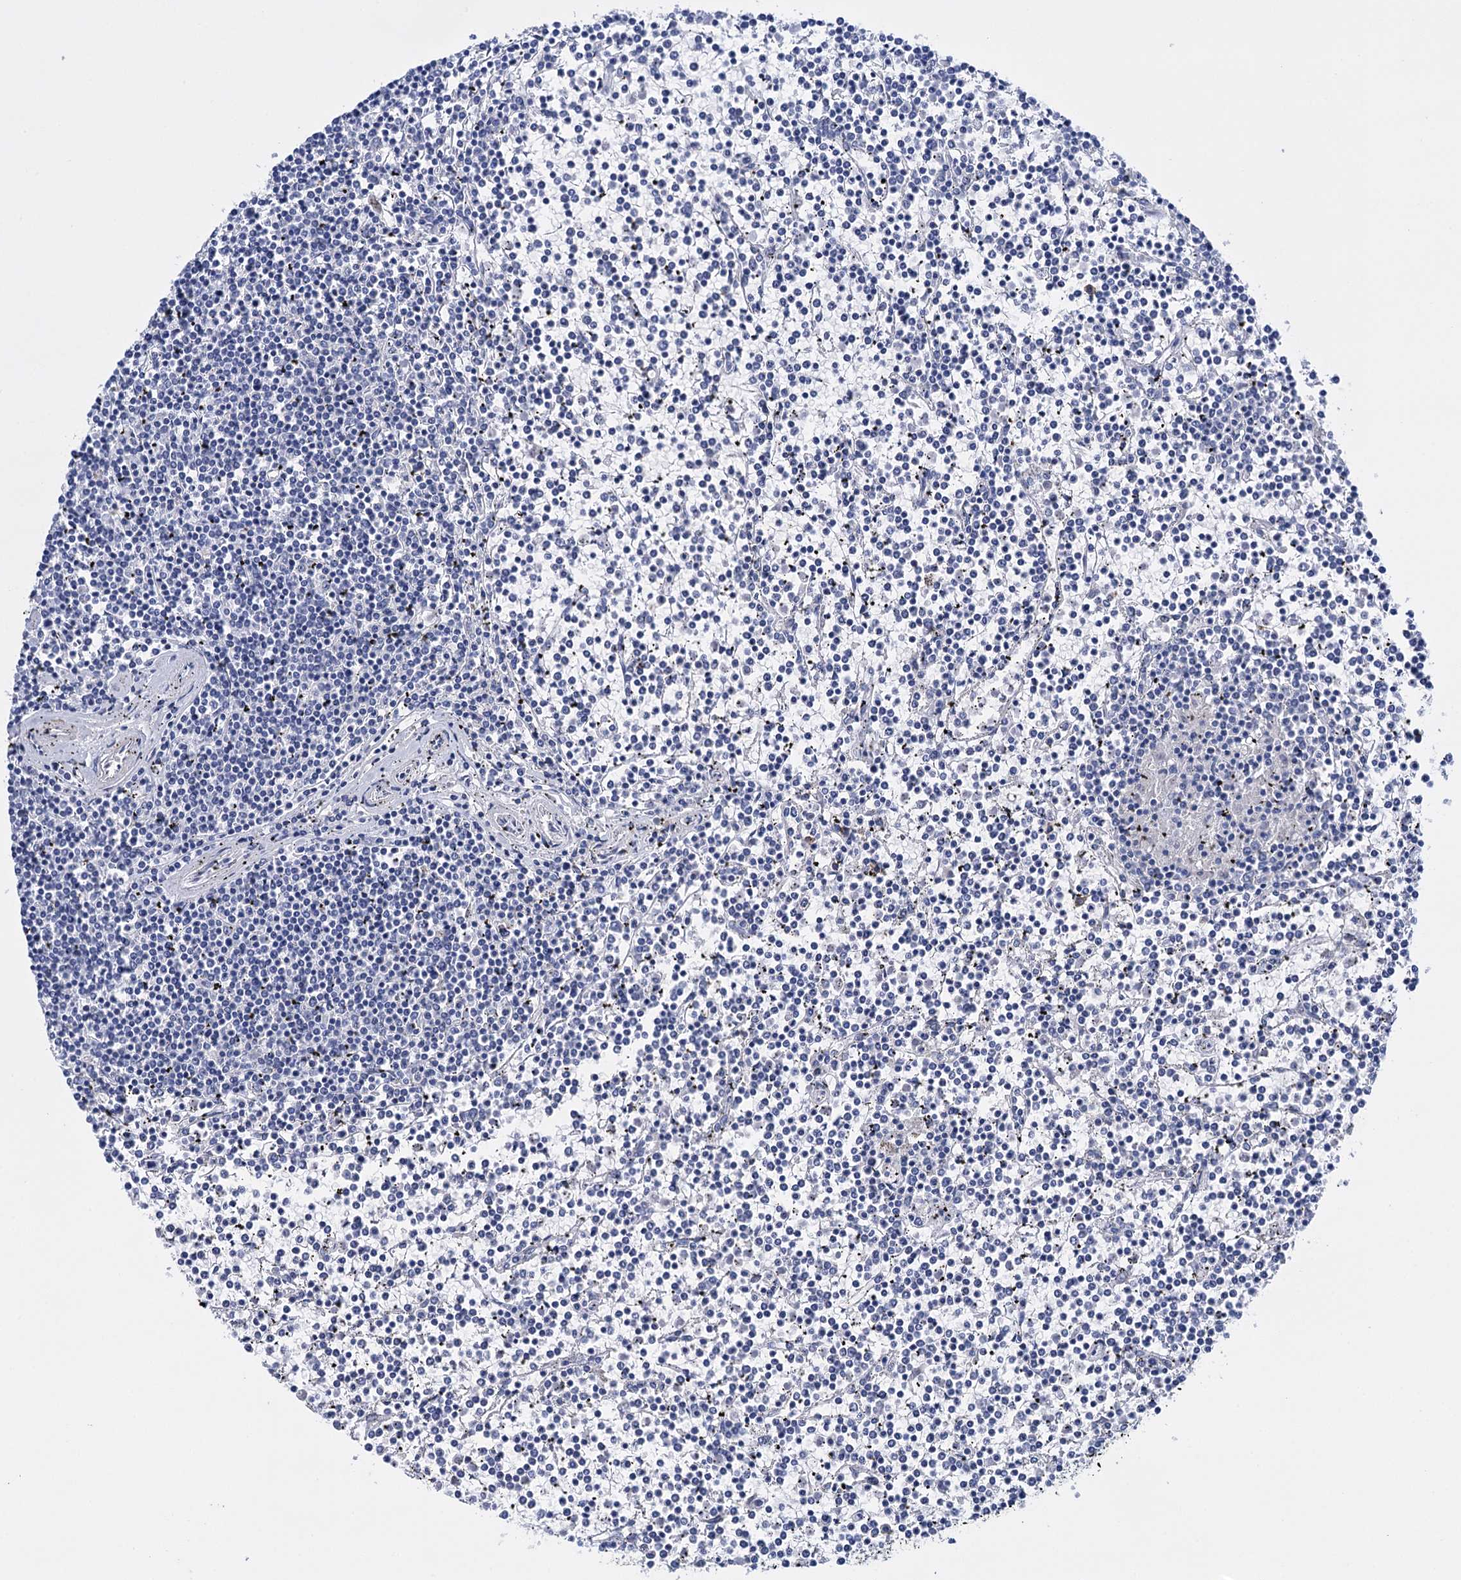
{"staining": {"intensity": "negative", "quantity": "none", "location": "none"}, "tissue": "lymphoma", "cell_type": "Tumor cells", "image_type": "cancer", "snomed": [{"axis": "morphology", "description": "Malignant lymphoma, non-Hodgkin's type, Low grade"}, {"axis": "topography", "description": "Spleen"}], "caption": "An immunohistochemistry (IHC) histopathology image of lymphoma is shown. There is no staining in tumor cells of lymphoma.", "gene": "FBXW12", "patient": {"sex": "female", "age": 19}}